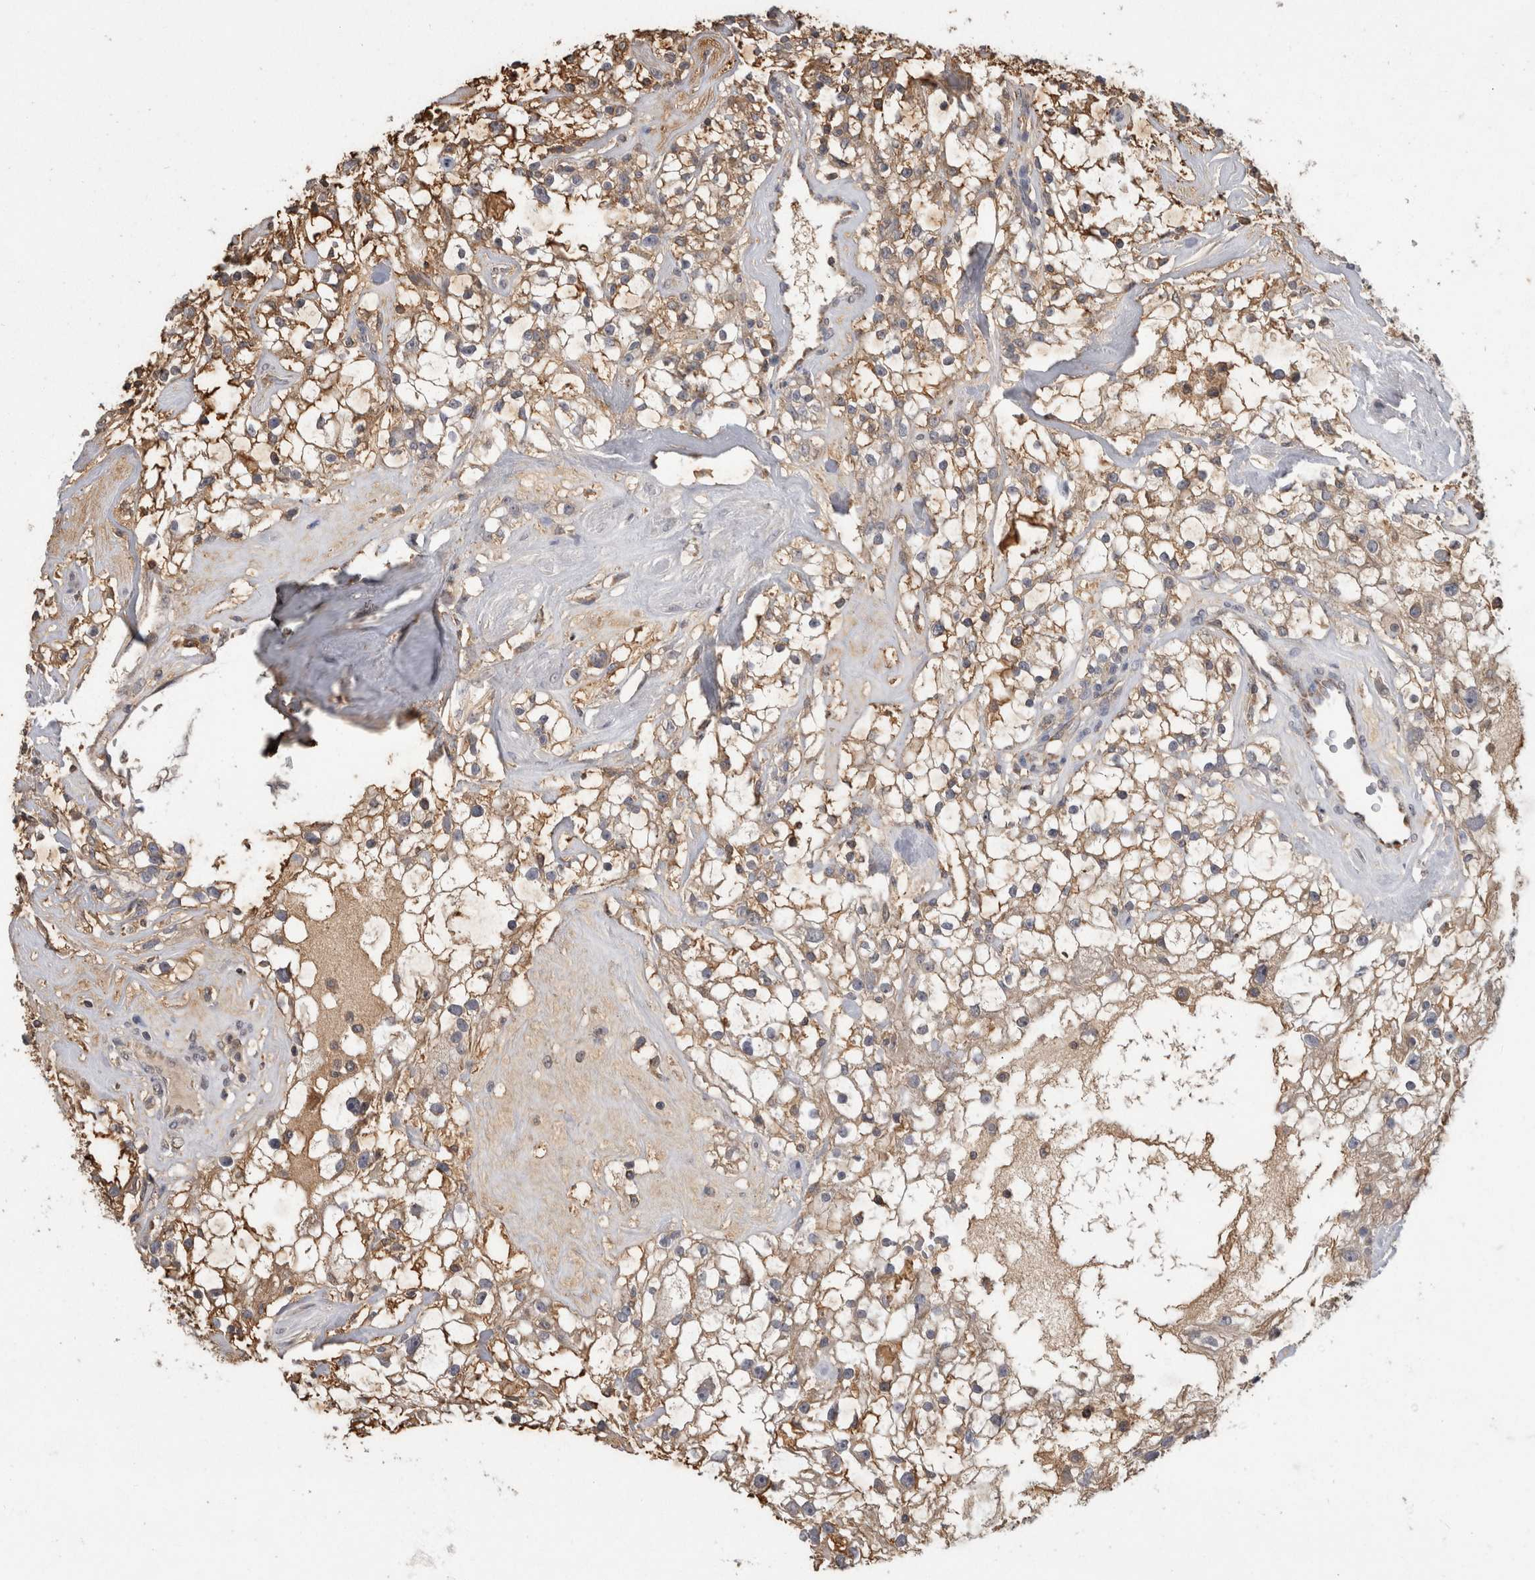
{"staining": {"intensity": "moderate", "quantity": ">75%", "location": "cytoplasmic/membranous"}, "tissue": "renal cancer", "cell_type": "Tumor cells", "image_type": "cancer", "snomed": [{"axis": "morphology", "description": "Adenocarcinoma, NOS"}, {"axis": "topography", "description": "Kidney"}], "caption": "Brown immunohistochemical staining in renal cancer (adenocarcinoma) reveals moderate cytoplasmic/membranous positivity in approximately >75% of tumor cells. (DAB (3,3'-diaminobenzidine) IHC with brightfield microscopy, high magnification).", "gene": "PREP", "patient": {"sex": "female", "age": 60}}